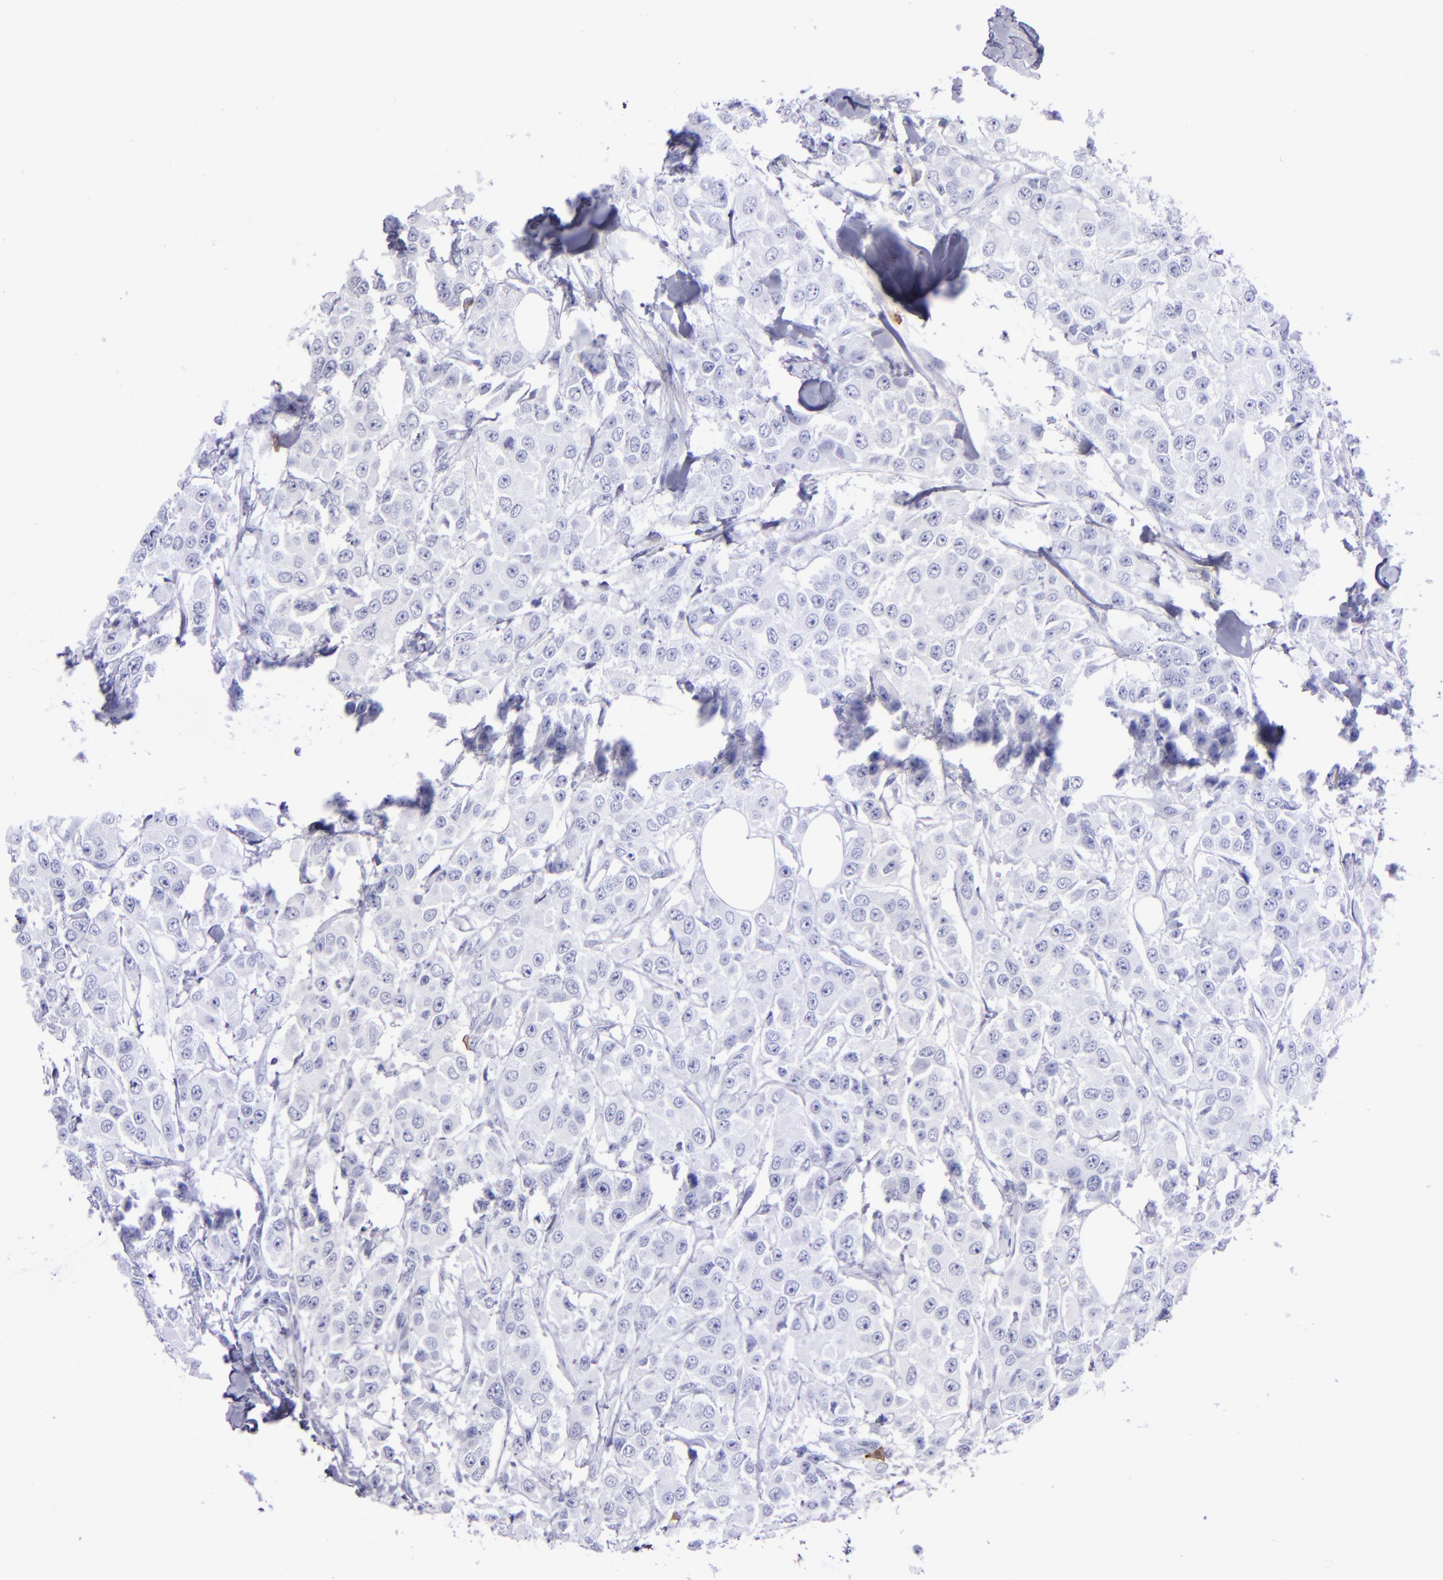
{"staining": {"intensity": "negative", "quantity": "none", "location": "none"}, "tissue": "breast cancer", "cell_type": "Tumor cells", "image_type": "cancer", "snomed": [{"axis": "morphology", "description": "Duct carcinoma"}, {"axis": "topography", "description": "Breast"}], "caption": "Human infiltrating ductal carcinoma (breast) stained for a protein using immunohistochemistry (IHC) exhibits no positivity in tumor cells.", "gene": "CD38", "patient": {"sex": "female", "age": 58}}